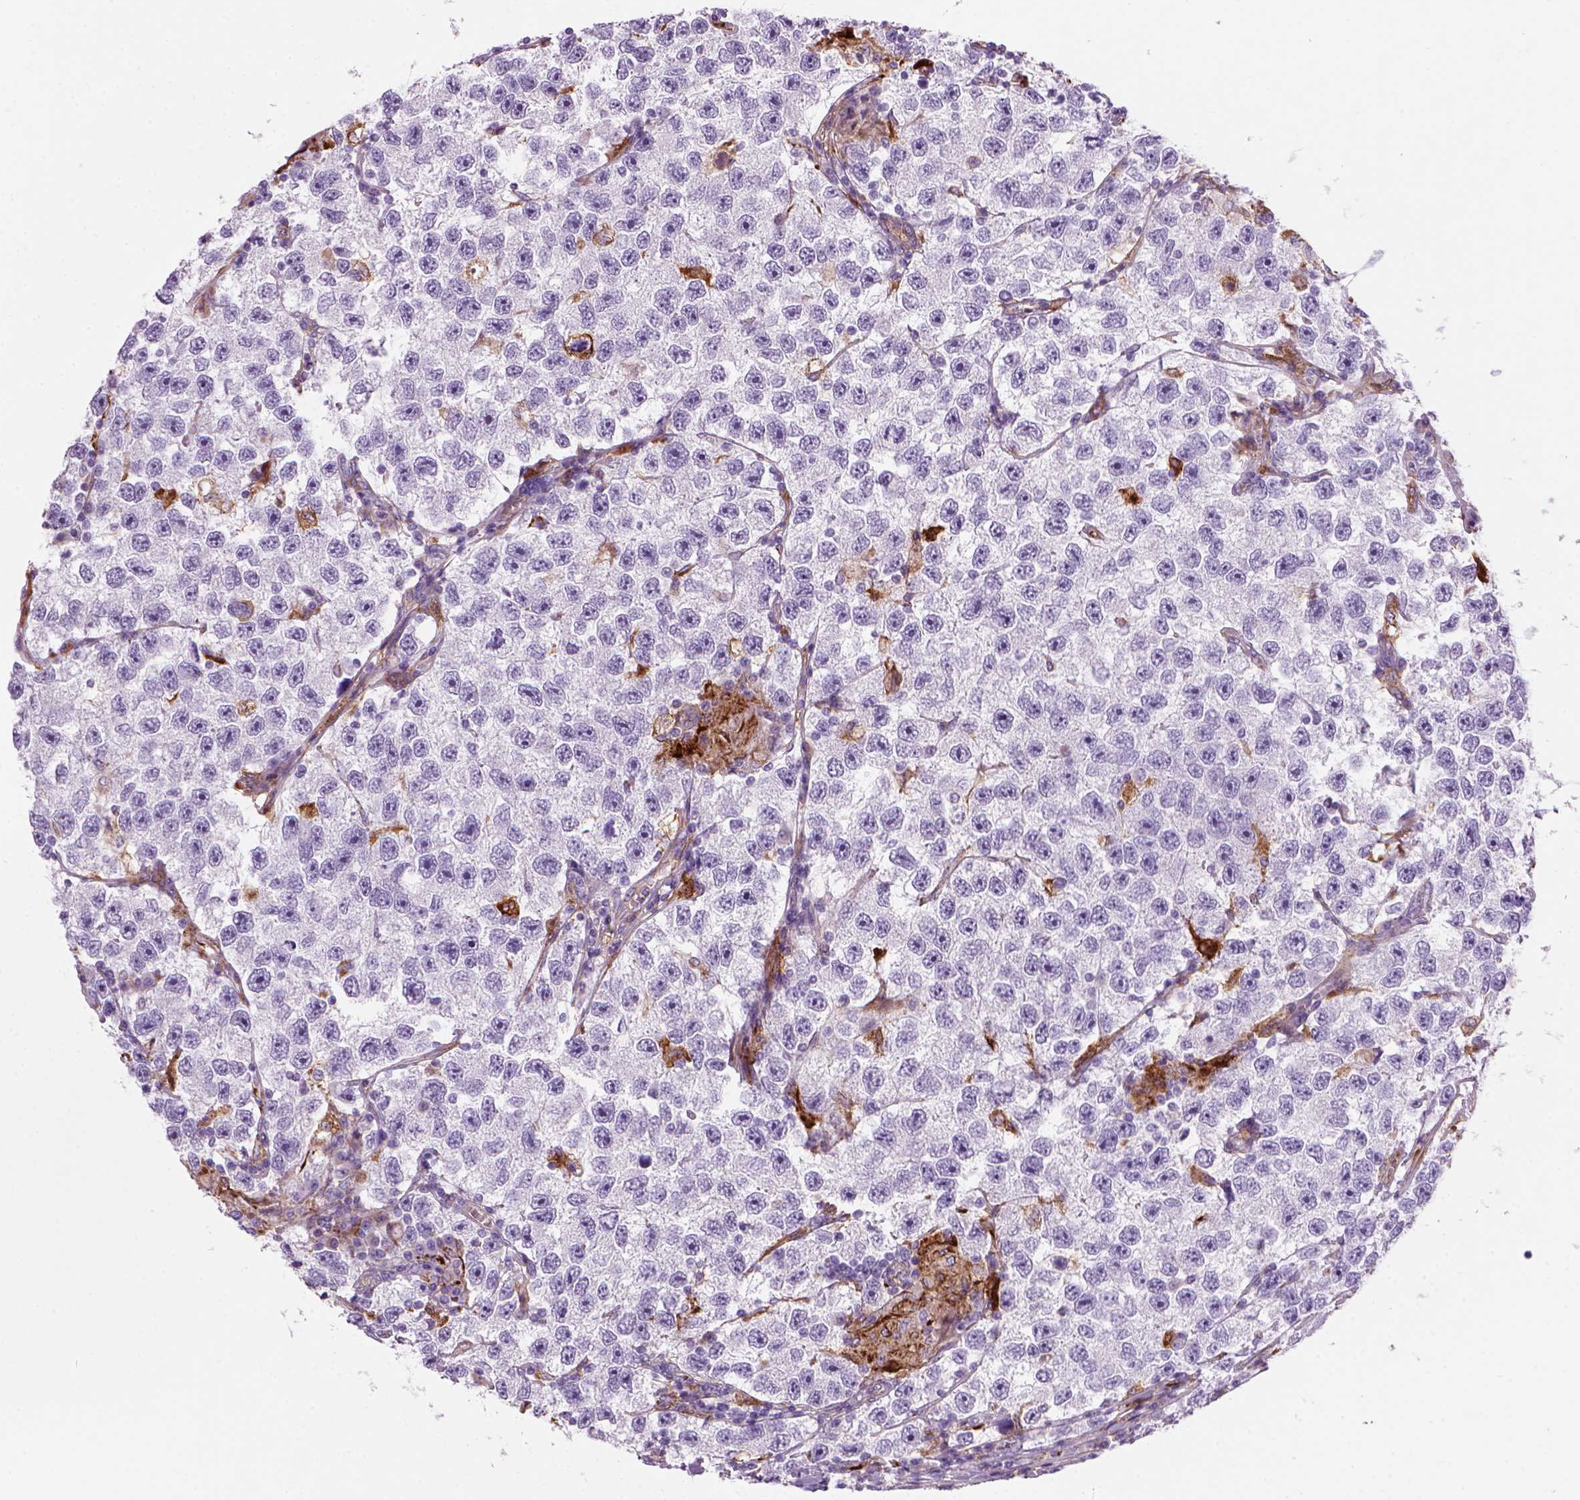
{"staining": {"intensity": "negative", "quantity": "none", "location": "none"}, "tissue": "testis cancer", "cell_type": "Tumor cells", "image_type": "cancer", "snomed": [{"axis": "morphology", "description": "Seminoma, NOS"}, {"axis": "topography", "description": "Testis"}], "caption": "A micrograph of human testis cancer (seminoma) is negative for staining in tumor cells.", "gene": "MARCKS", "patient": {"sex": "male", "age": 26}}